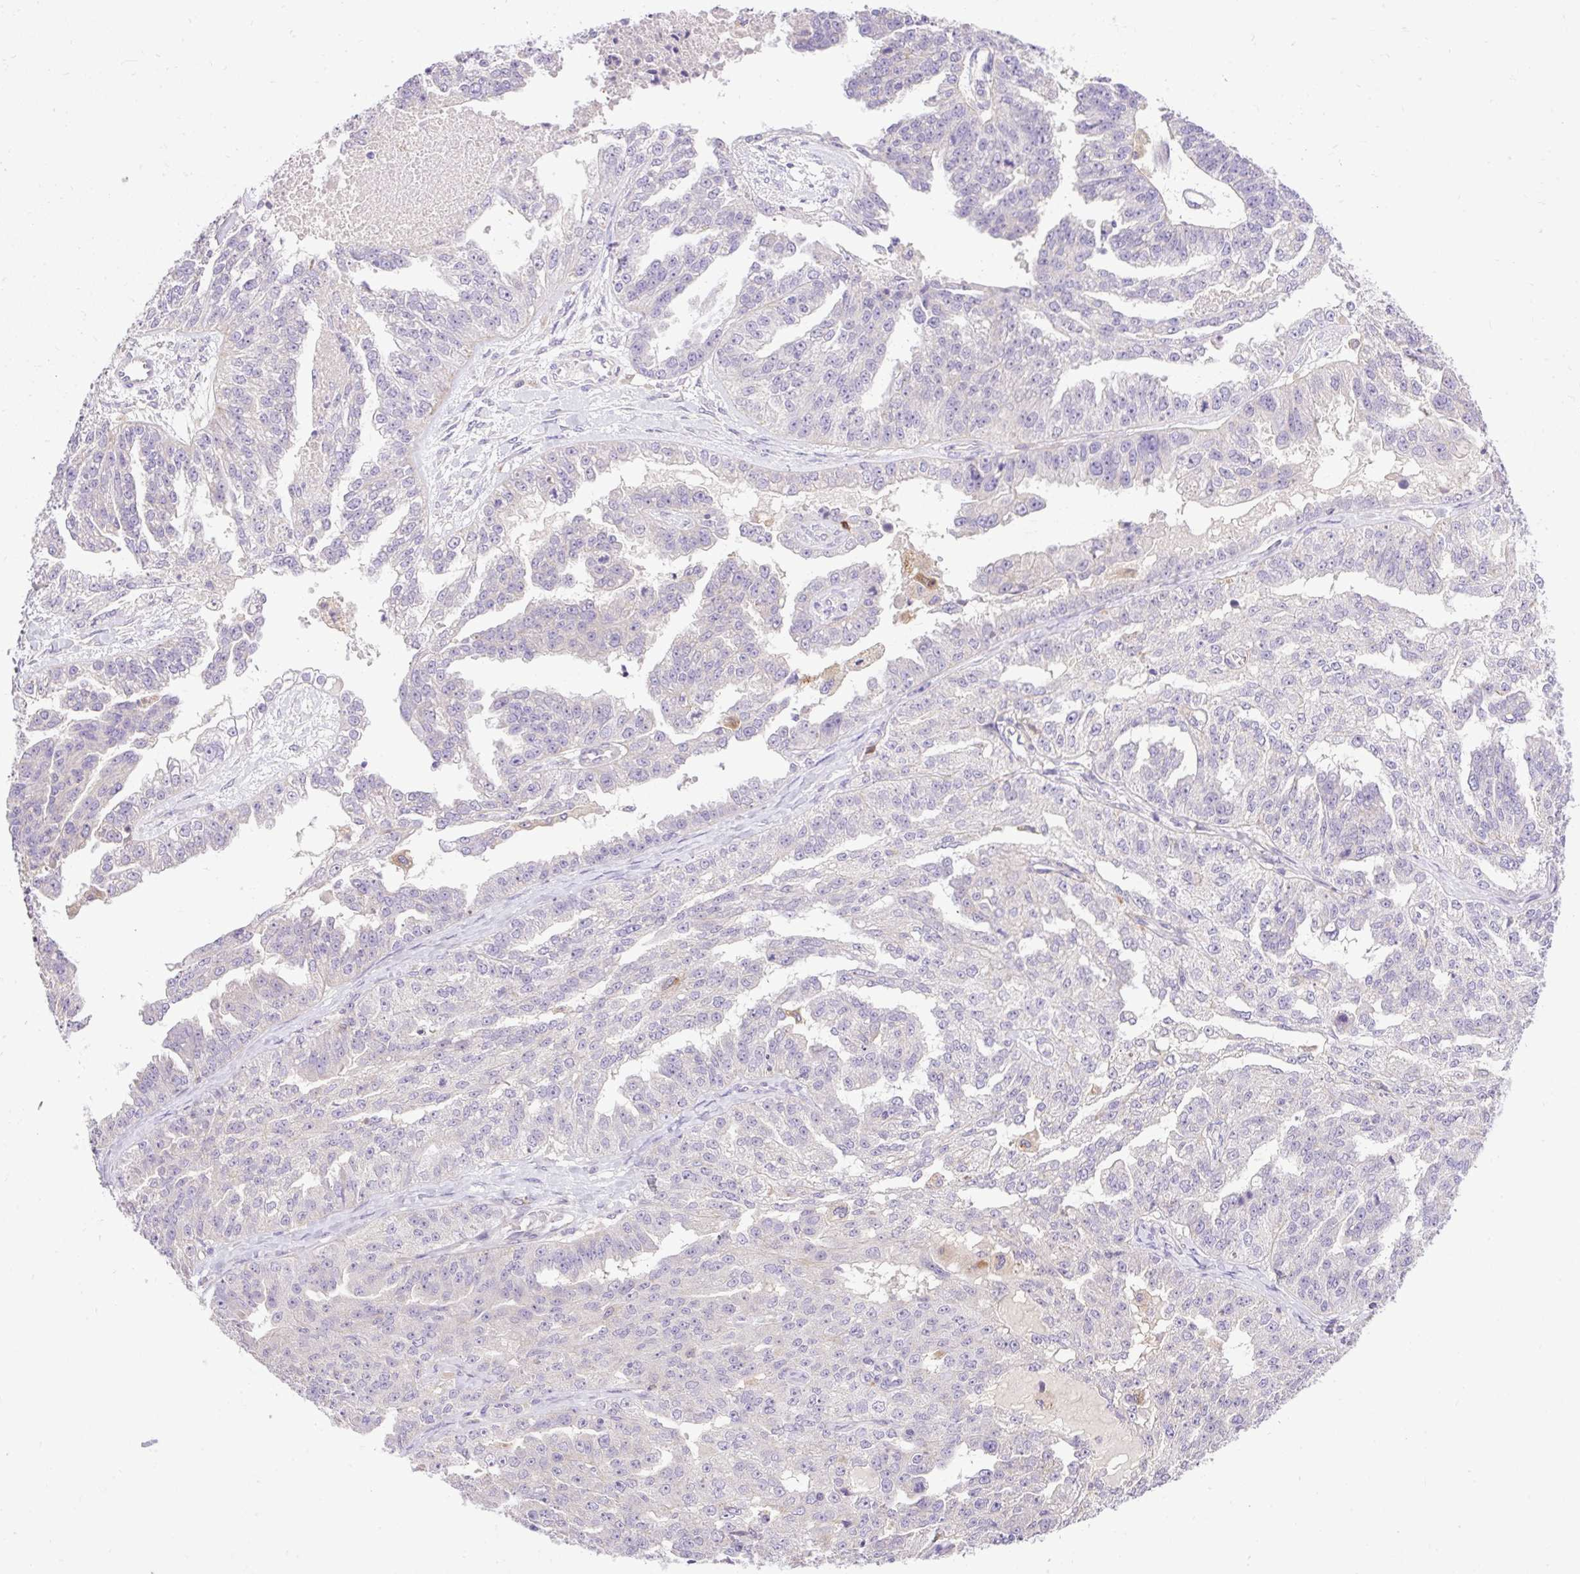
{"staining": {"intensity": "negative", "quantity": "none", "location": "none"}, "tissue": "ovarian cancer", "cell_type": "Tumor cells", "image_type": "cancer", "snomed": [{"axis": "morphology", "description": "Cystadenocarcinoma, serous, NOS"}, {"axis": "topography", "description": "Ovary"}], "caption": "Ovarian cancer was stained to show a protein in brown. There is no significant staining in tumor cells. (Stains: DAB immunohistochemistry with hematoxylin counter stain, Microscopy: brightfield microscopy at high magnification).", "gene": "HEXB", "patient": {"sex": "female", "age": 58}}